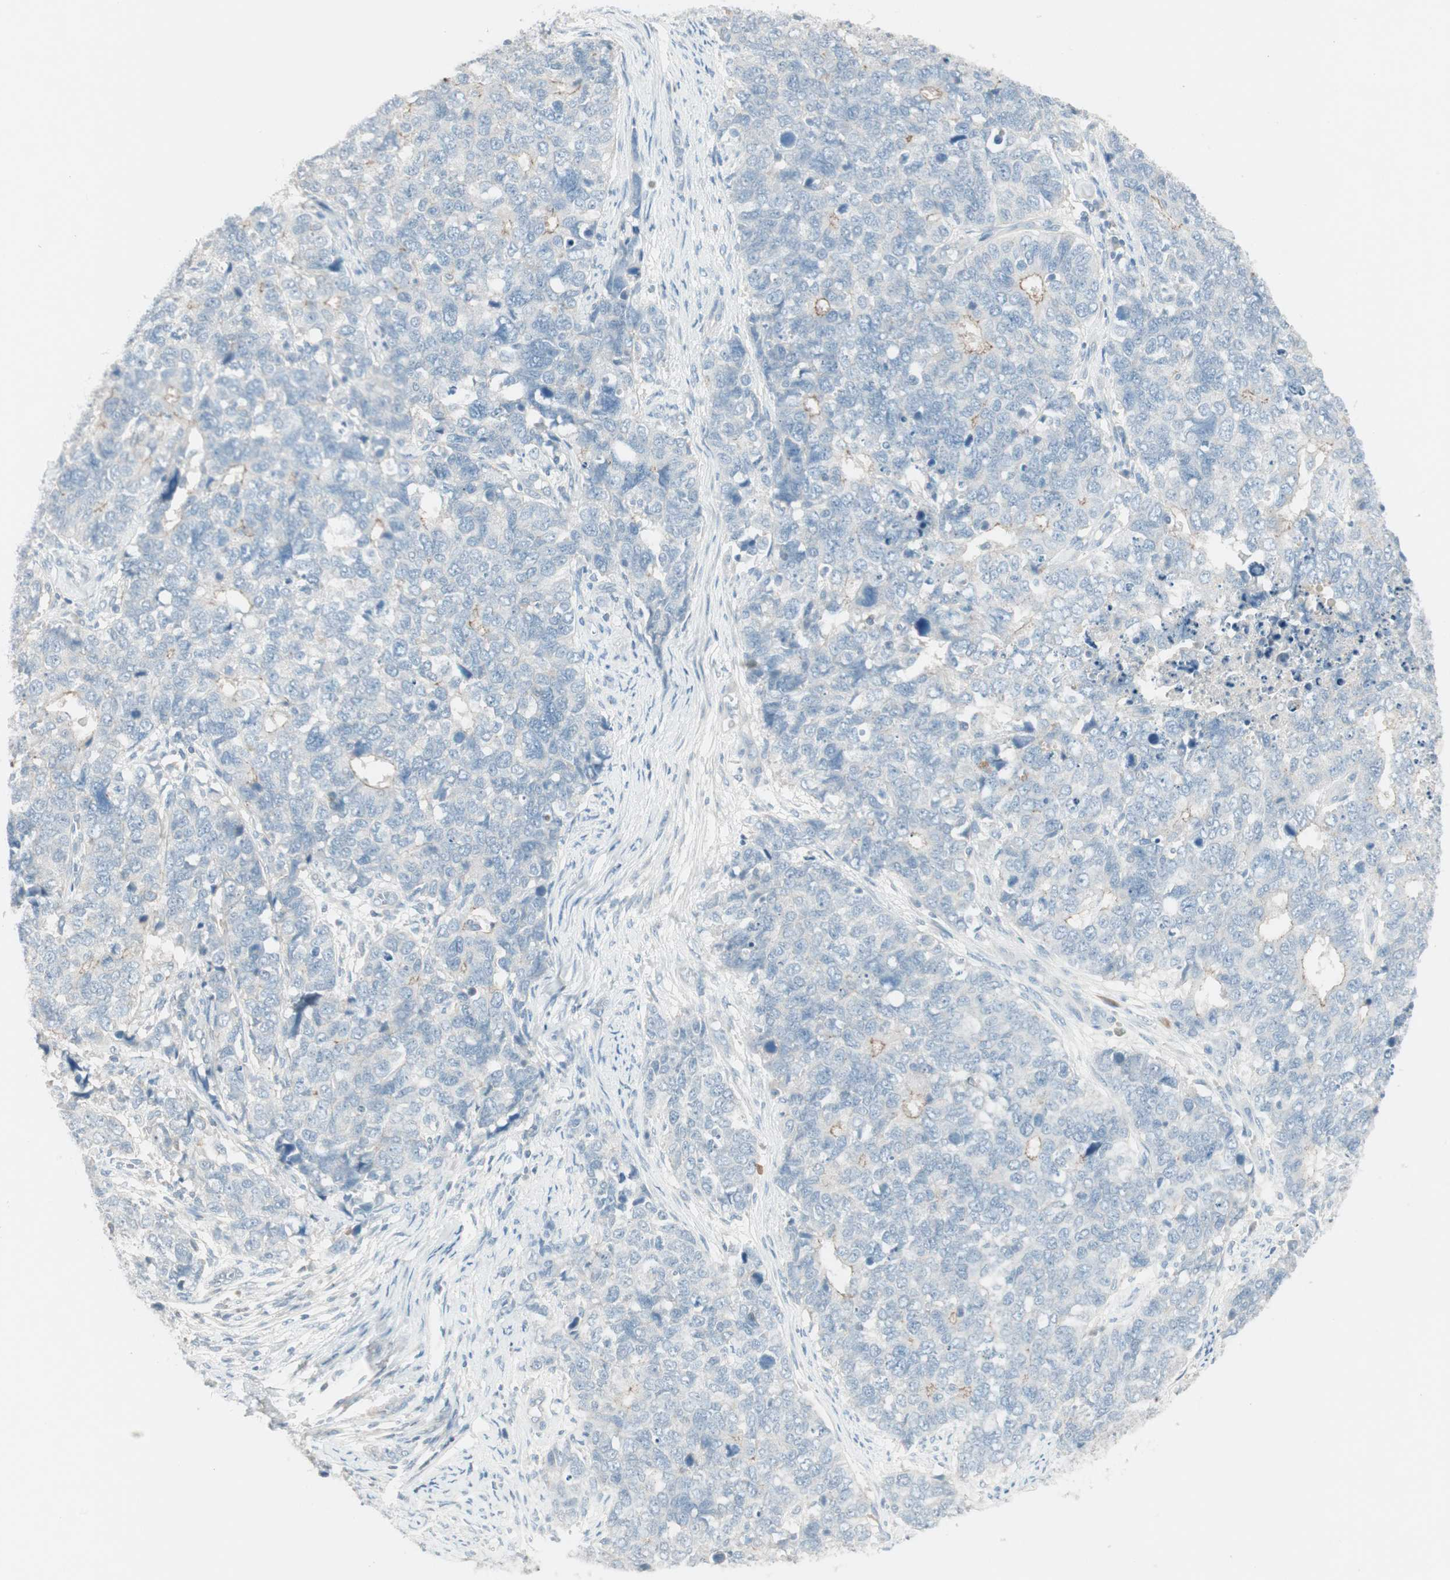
{"staining": {"intensity": "weak", "quantity": "<25%", "location": "cytoplasmic/membranous"}, "tissue": "cervical cancer", "cell_type": "Tumor cells", "image_type": "cancer", "snomed": [{"axis": "morphology", "description": "Squamous cell carcinoma, NOS"}, {"axis": "topography", "description": "Cervix"}], "caption": "DAB (3,3'-diaminobenzidine) immunohistochemical staining of cervical cancer shows no significant staining in tumor cells. (DAB IHC visualized using brightfield microscopy, high magnification).", "gene": "ITLN2", "patient": {"sex": "female", "age": 63}}